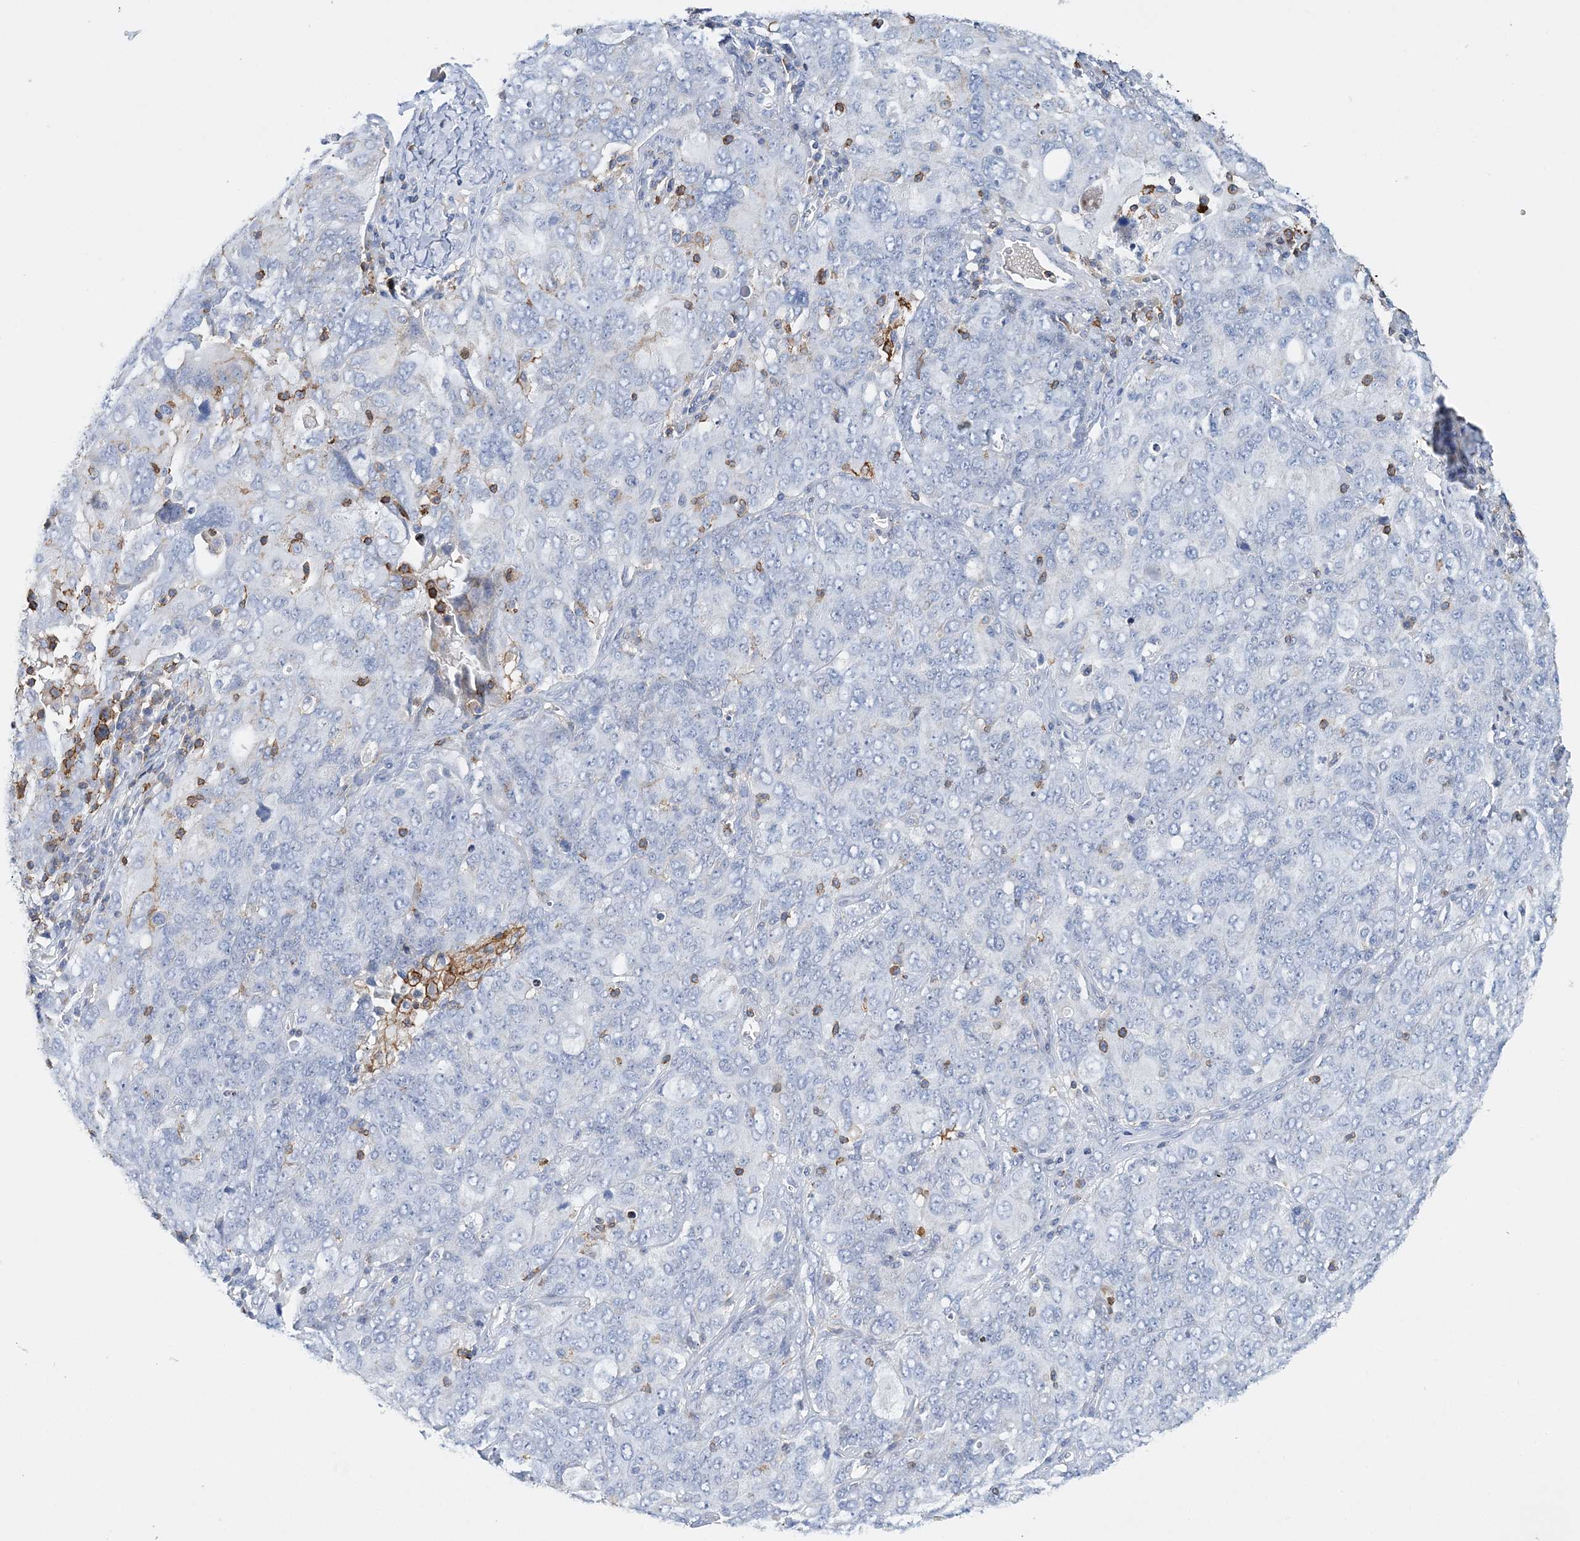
{"staining": {"intensity": "negative", "quantity": "none", "location": "none"}, "tissue": "ovarian cancer", "cell_type": "Tumor cells", "image_type": "cancer", "snomed": [{"axis": "morphology", "description": "Carcinoma, endometroid"}, {"axis": "topography", "description": "Ovary"}], "caption": "An image of human endometroid carcinoma (ovarian) is negative for staining in tumor cells.", "gene": "PRMT9", "patient": {"sex": "female", "age": 62}}